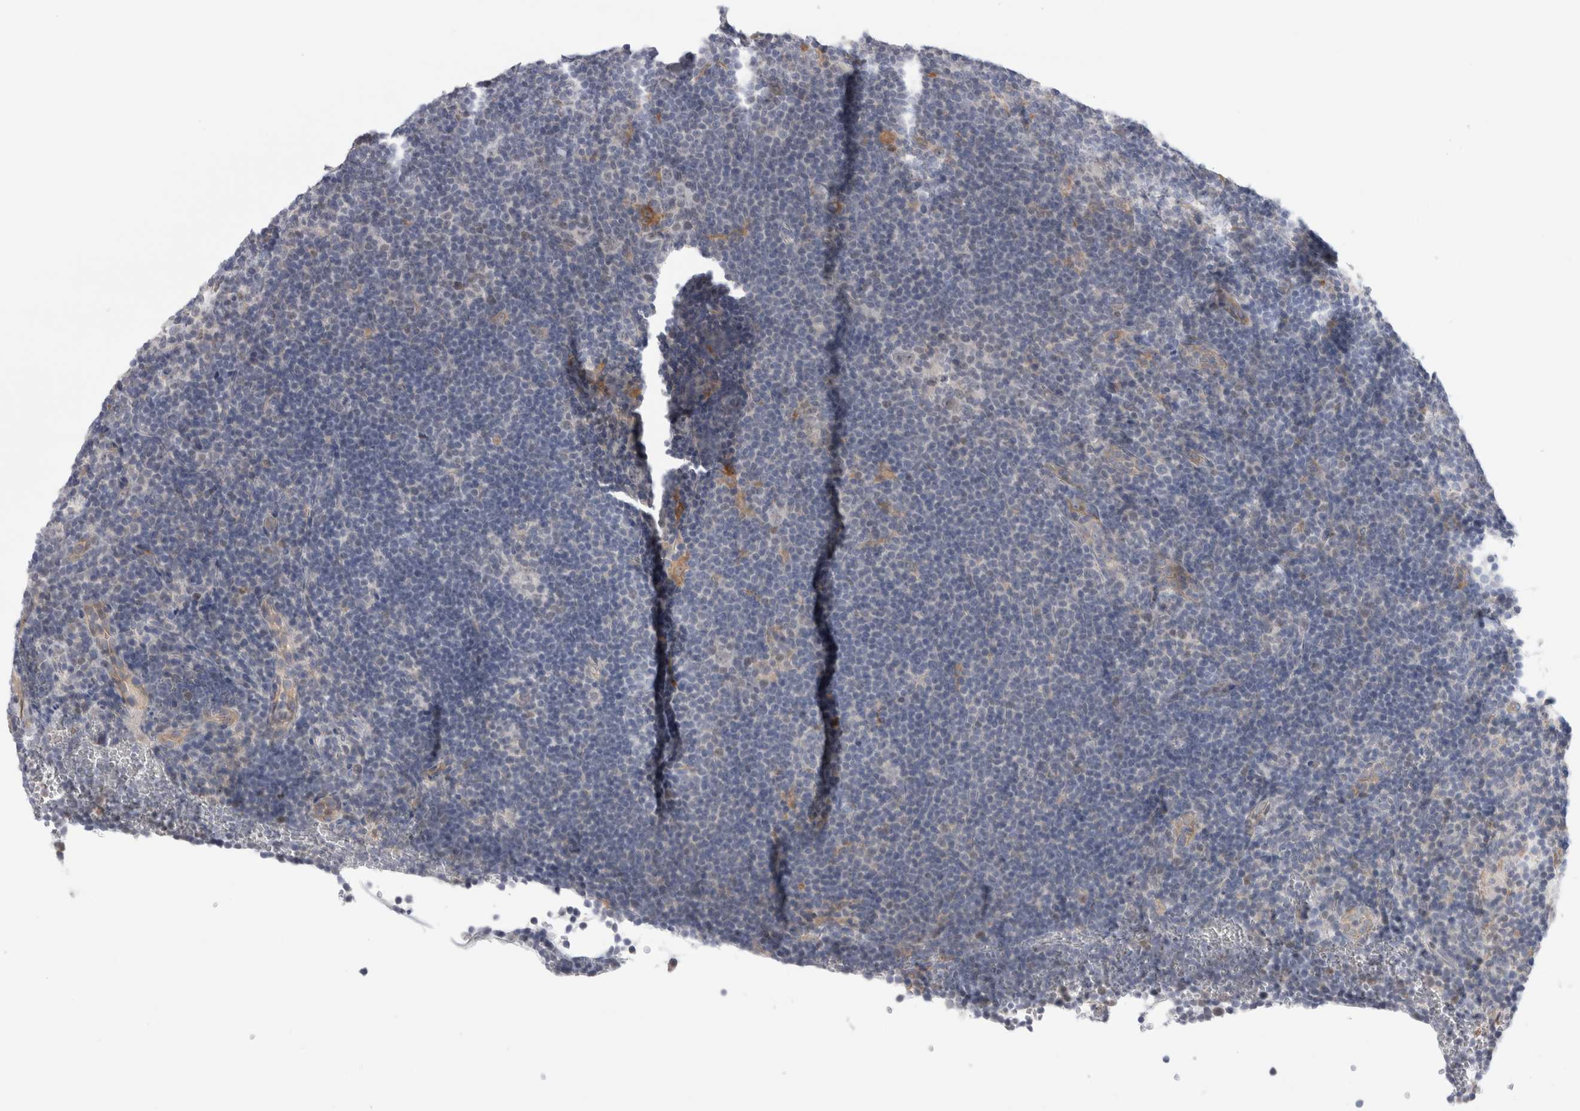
{"staining": {"intensity": "negative", "quantity": "none", "location": "none"}, "tissue": "lymphoma", "cell_type": "Tumor cells", "image_type": "cancer", "snomed": [{"axis": "morphology", "description": "Hodgkin's disease, NOS"}, {"axis": "topography", "description": "Lymph node"}], "caption": "This is a photomicrograph of immunohistochemistry (IHC) staining of Hodgkin's disease, which shows no positivity in tumor cells.", "gene": "SYTL5", "patient": {"sex": "female", "age": 57}}